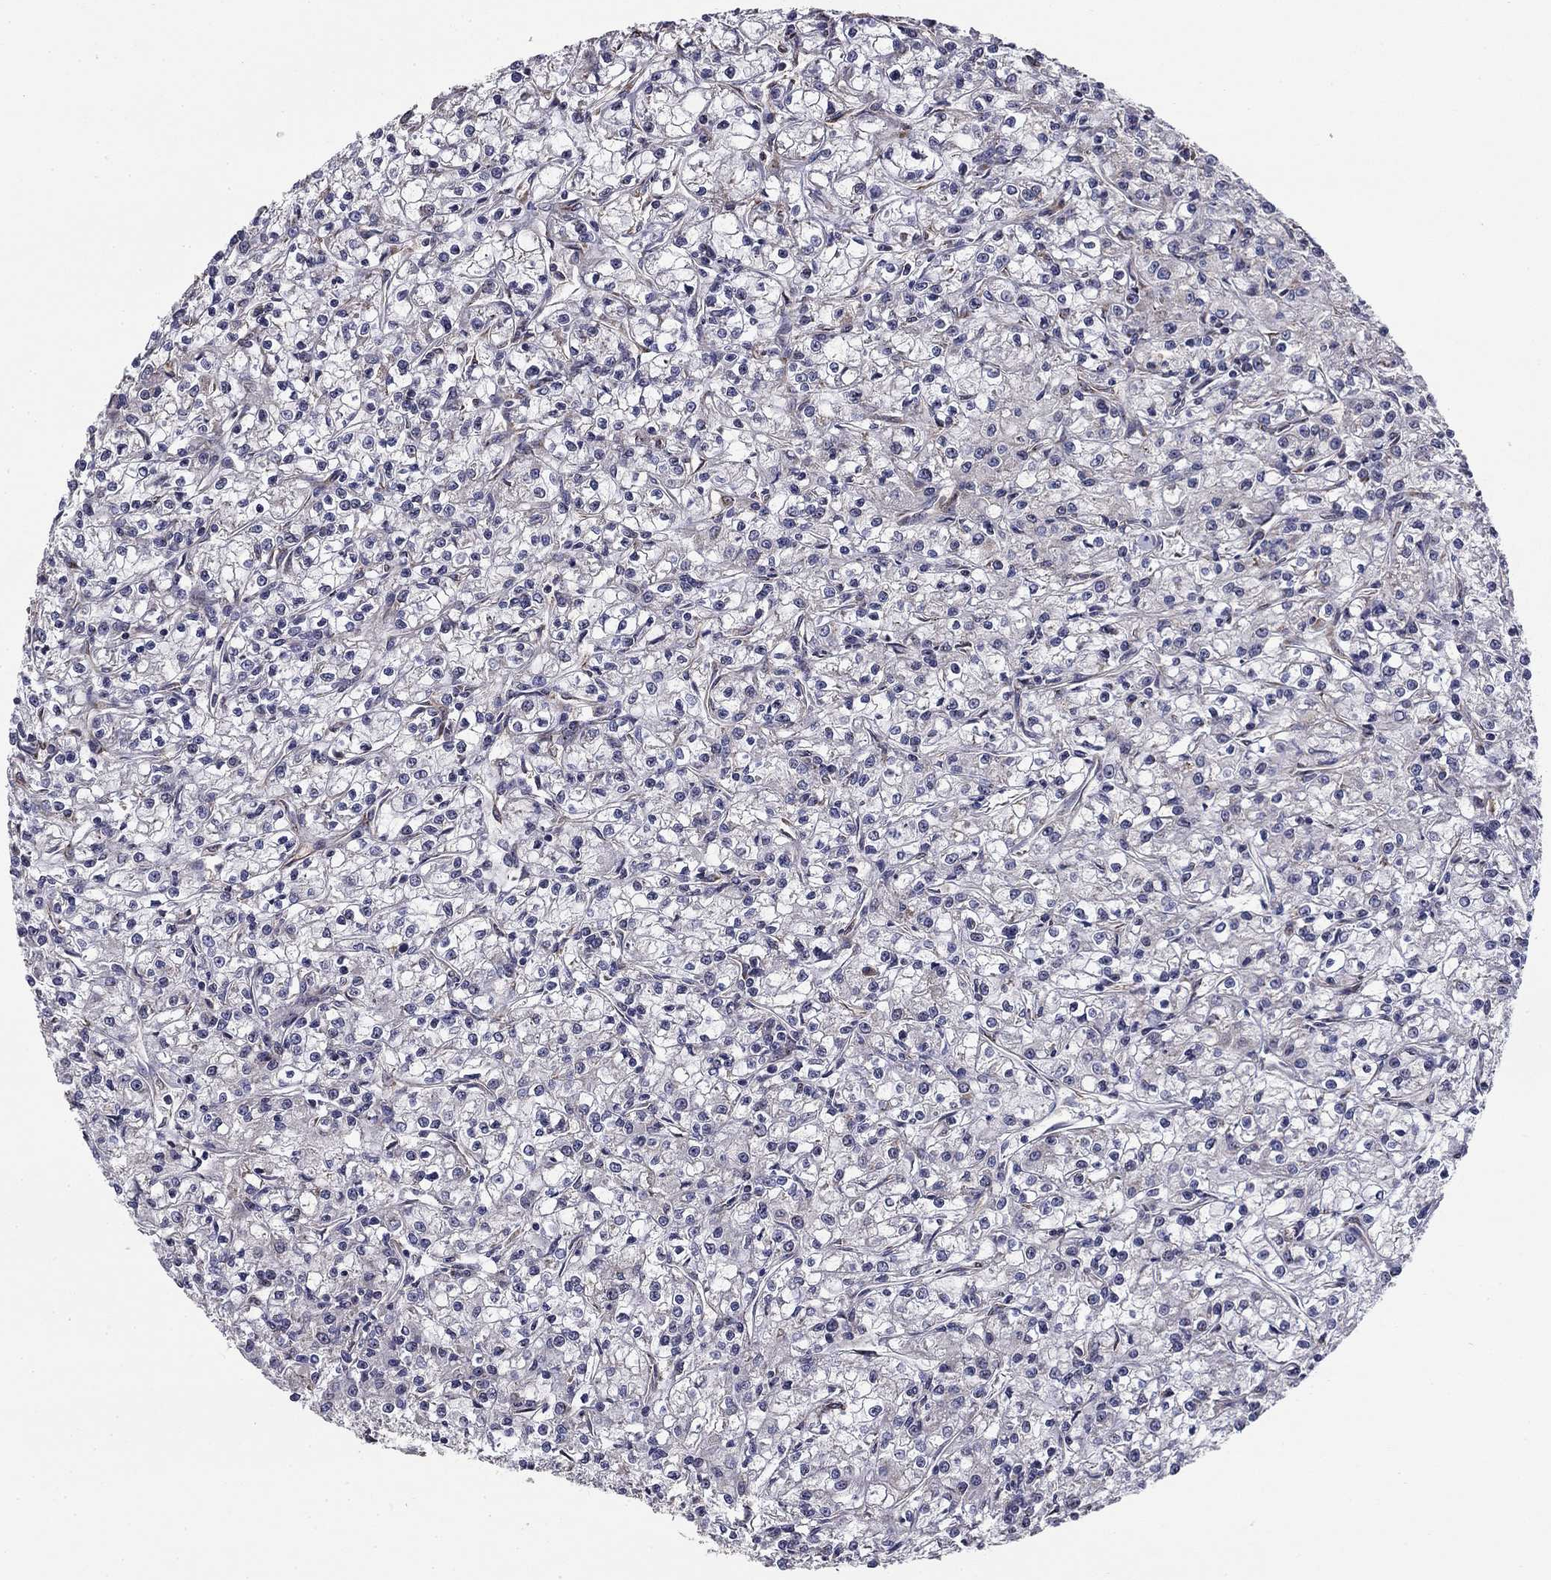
{"staining": {"intensity": "negative", "quantity": "none", "location": "none"}, "tissue": "renal cancer", "cell_type": "Tumor cells", "image_type": "cancer", "snomed": [{"axis": "morphology", "description": "Adenocarcinoma, NOS"}, {"axis": "topography", "description": "Kidney"}], "caption": "Renal adenocarcinoma was stained to show a protein in brown. There is no significant expression in tumor cells. The staining is performed using DAB (3,3'-diaminobenzidine) brown chromogen with nuclei counter-stained in using hematoxylin.", "gene": "NKIRAS1", "patient": {"sex": "female", "age": 59}}